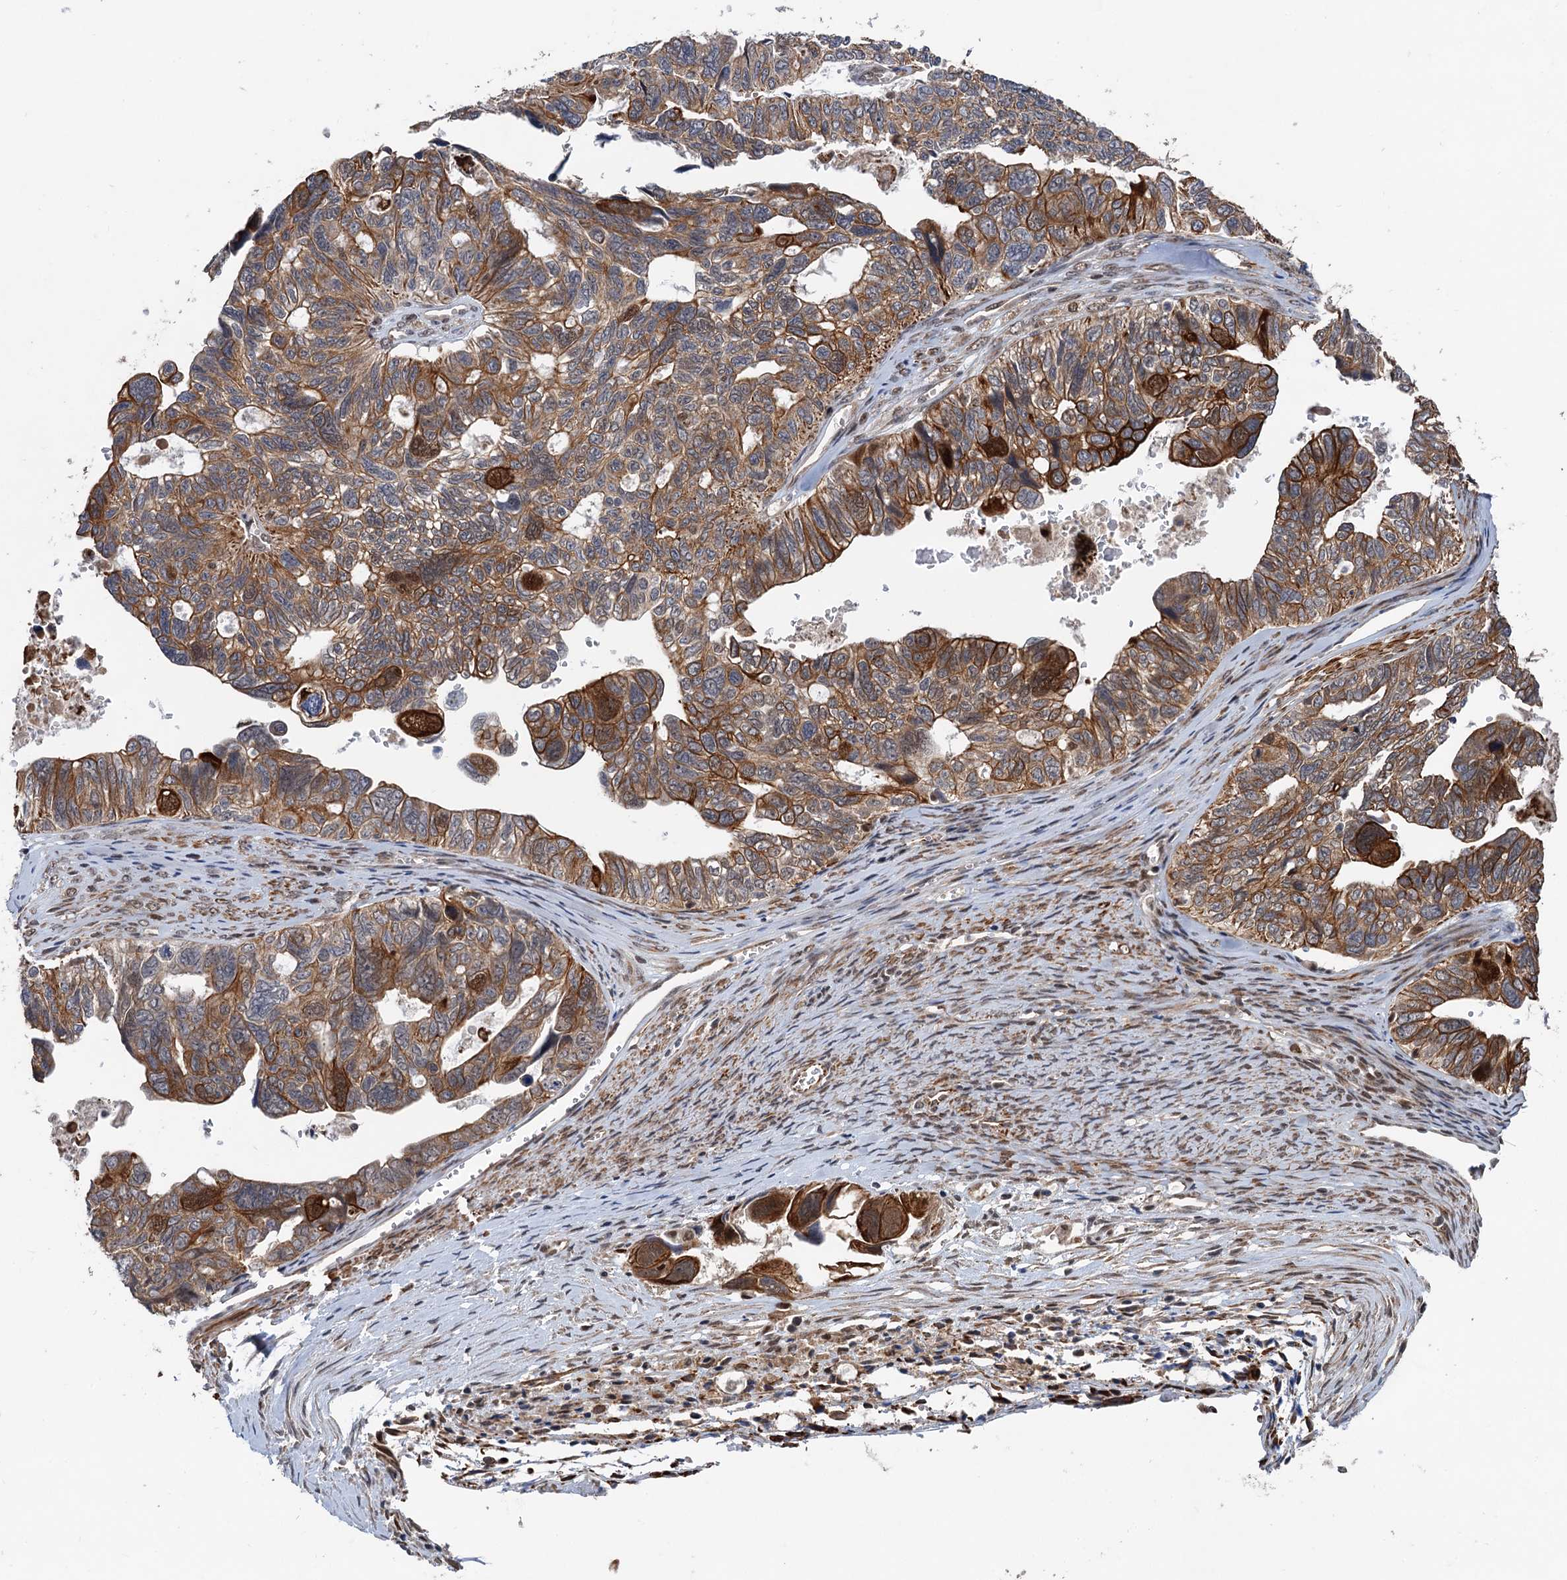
{"staining": {"intensity": "moderate", "quantity": ">75%", "location": "cytoplasmic/membranous"}, "tissue": "ovarian cancer", "cell_type": "Tumor cells", "image_type": "cancer", "snomed": [{"axis": "morphology", "description": "Cystadenocarcinoma, serous, NOS"}, {"axis": "topography", "description": "Ovary"}], "caption": "Protein expression by immunohistochemistry demonstrates moderate cytoplasmic/membranous positivity in about >75% of tumor cells in ovarian cancer.", "gene": "TTC31", "patient": {"sex": "female", "age": 79}}